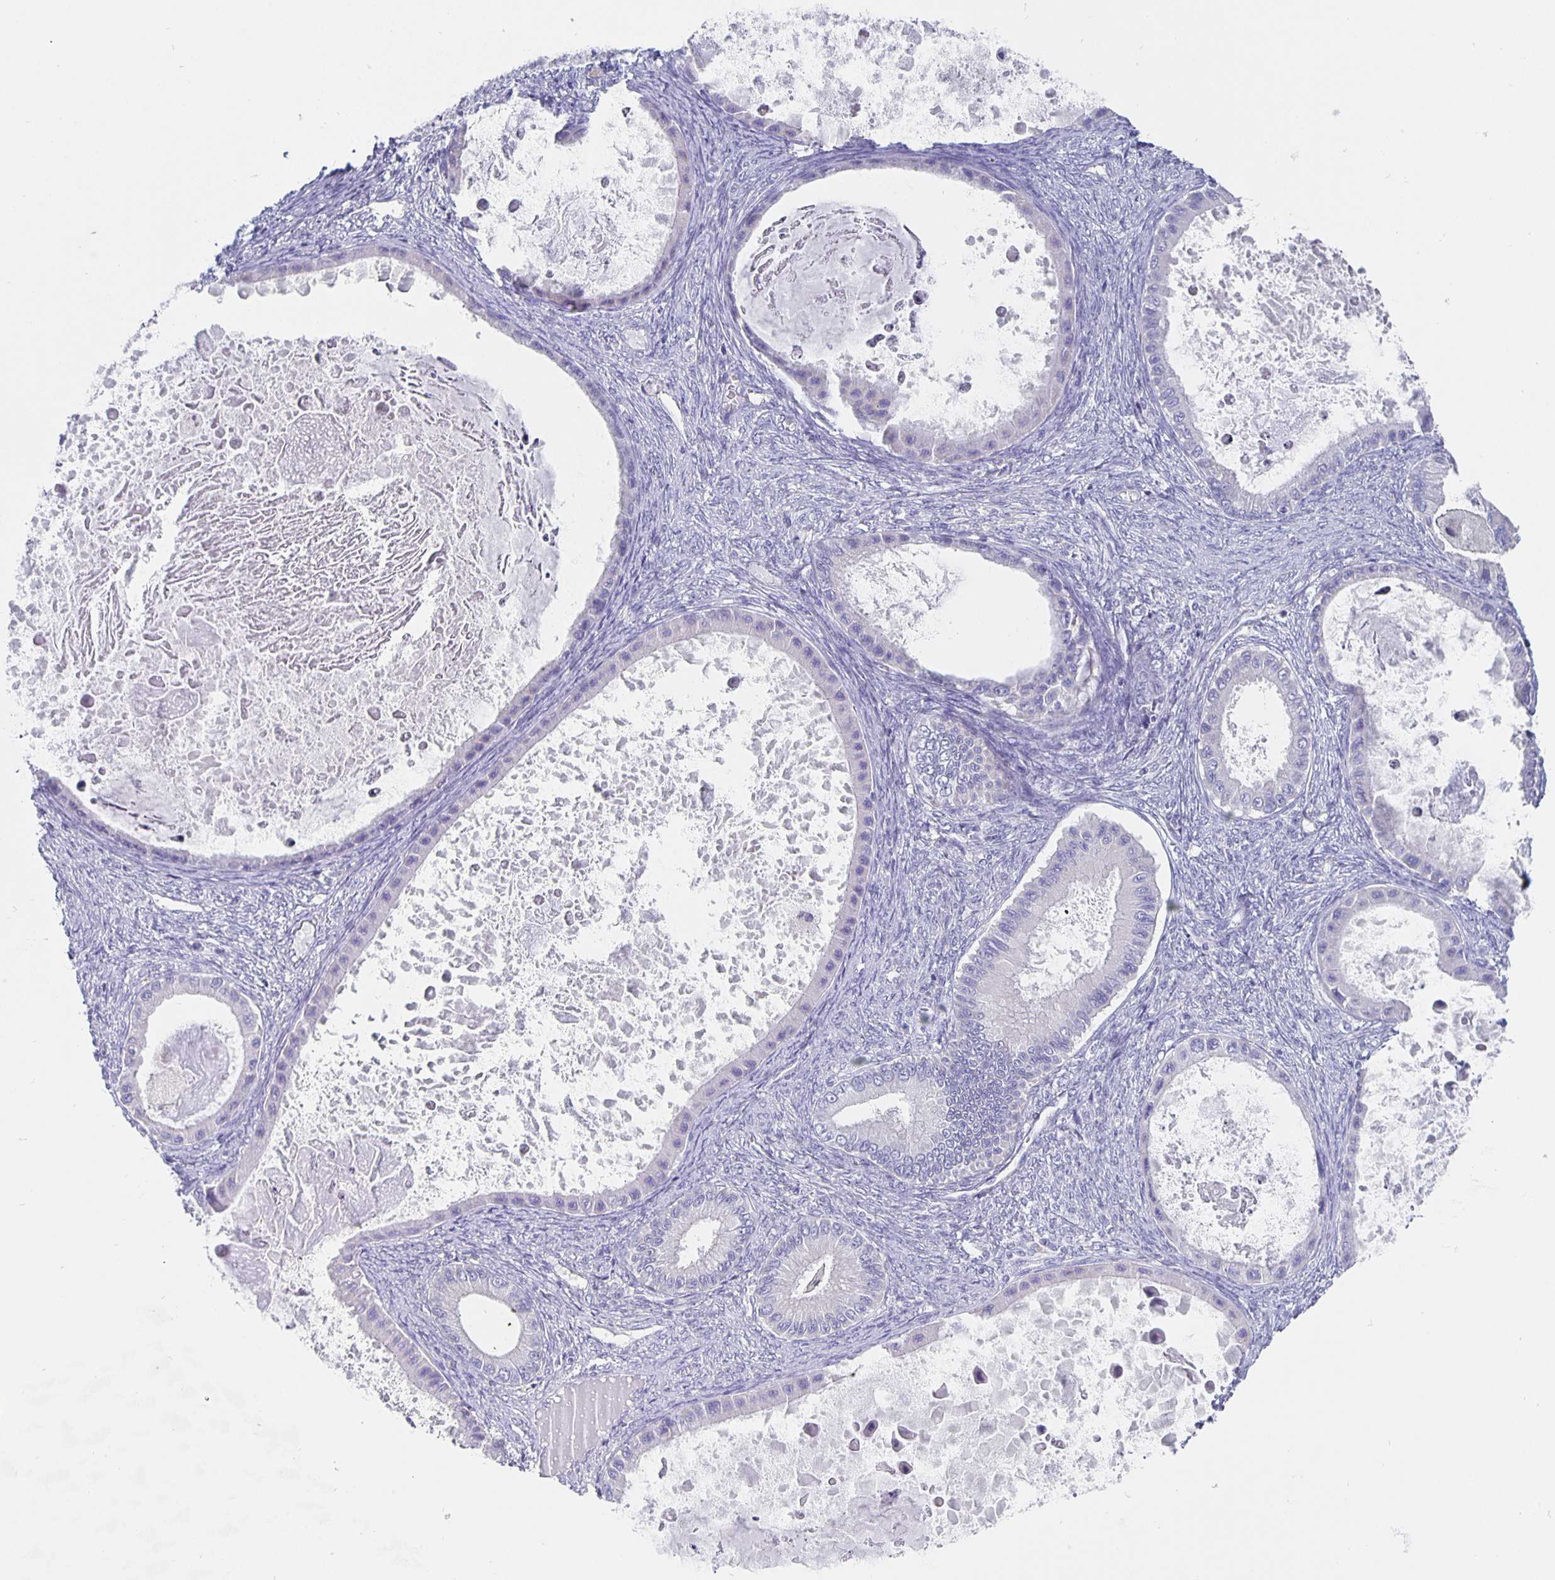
{"staining": {"intensity": "negative", "quantity": "none", "location": "none"}, "tissue": "ovarian cancer", "cell_type": "Tumor cells", "image_type": "cancer", "snomed": [{"axis": "morphology", "description": "Cystadenocarcinoma, mucinous, NOS"}, {"axis": "topography", "description": "Ovary"}], "caption": "This image is of ovarian cancer stained with immunohistochemistry to label a protein in brown with the nuclei are counter-stained blue. There is no expression in tumor cells. The staining was performed using DAB to visualize the protein expression in brown, while the nuclei were stained in blue with hematoxylin (Magnification: 20x).", "gene": "CFAP74", "patient": {"sex": "female", "age": 64}}